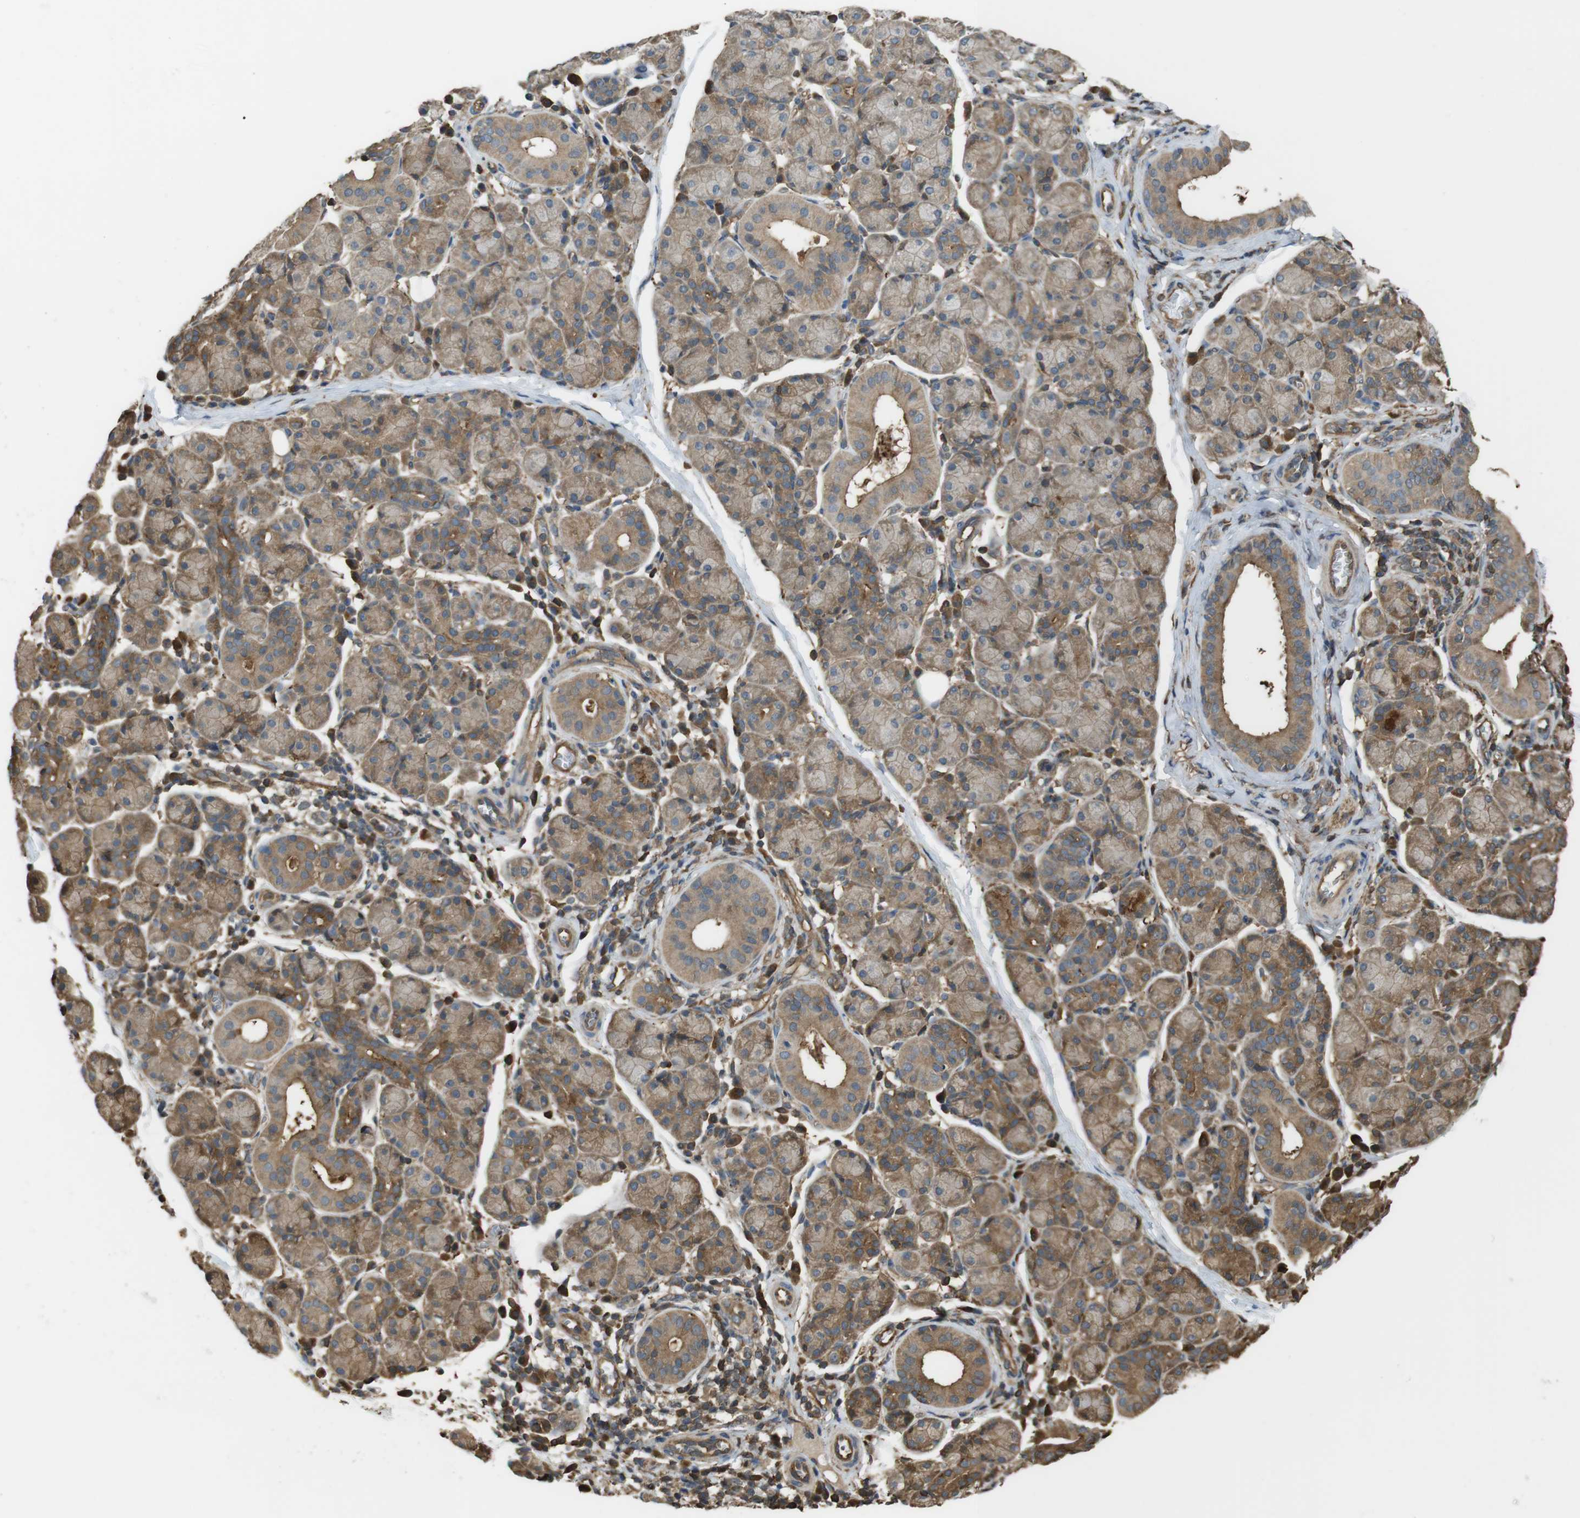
{"staining": {"intensity": "moderate", "quantity": ">75%", "location": "cytoplasmic/membranous"}, "tissue": "salivary gland", "cell_type": "Glandular cells", "image_type": "normal", "snomed": [{"axis": "morphology", "description": "Normal tissue, NOS"}, {"axis": "morphology", "description": "Inflammation, NOS"}, {"axis": "topography", "description": "Lymph node"}, {"axis": "topography", "description": "Salivary gland"}], "caption": "Approximately >75% of glandular cells in unremarkable human salivary gland display moderate cytoplasmic/membranous protein staining as visualized by brown immunohistochemical staining.", "gene": "ARHGDIA", "patient": {"sex": "male", "age": 3}}